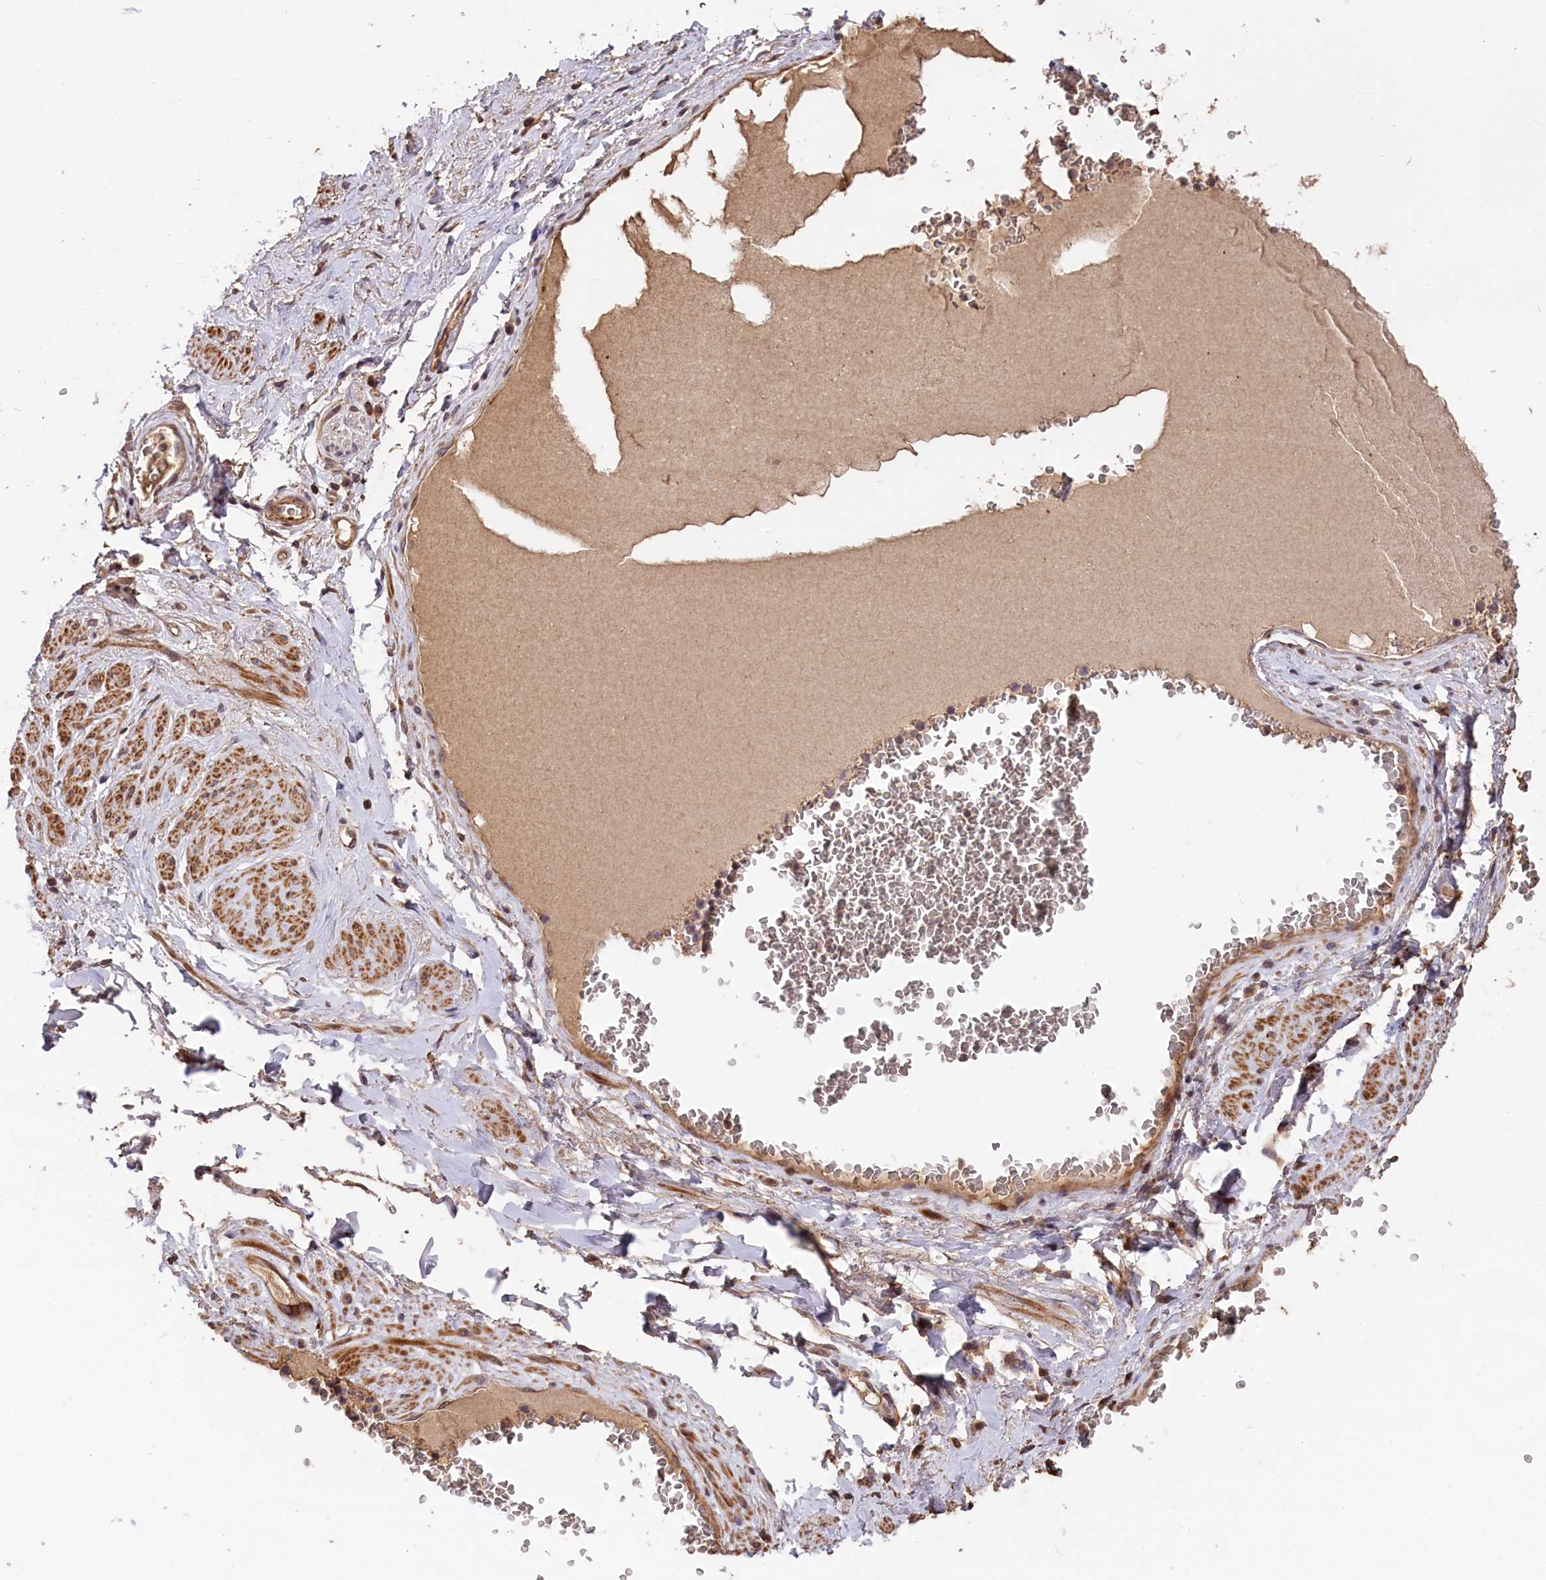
{"staining": {"intensity": "moderate", "quantity": ">75%", "location": "cytoplasmic/membranous"}, "tissue": "soft tissue", "cell_type": "Chondrocytes", "image_type": "normal", "snomed": [{"axis": "morphology", "description": "Normal tissue, NOS"}, {"axis": "morphology", "description": "Adenocarcinoma, NOS"}, {"axis": "topography", "description": "Rectum"}, {"axis": "topography", "description": "Vagina"}, {"axis": "topography", "description": "Peripheral nerve tissue"}], "caption": "Immunohistochemistry (IHC) micrograph of normal soft tissue stained for a protein (brown), which demonstrates medium levels of moderate cytoplasmic/membranous staining in approximately >75% of chondrocytes.", "gene": "DNAJB9", "patient": {"sex": "female", "age": 71}}